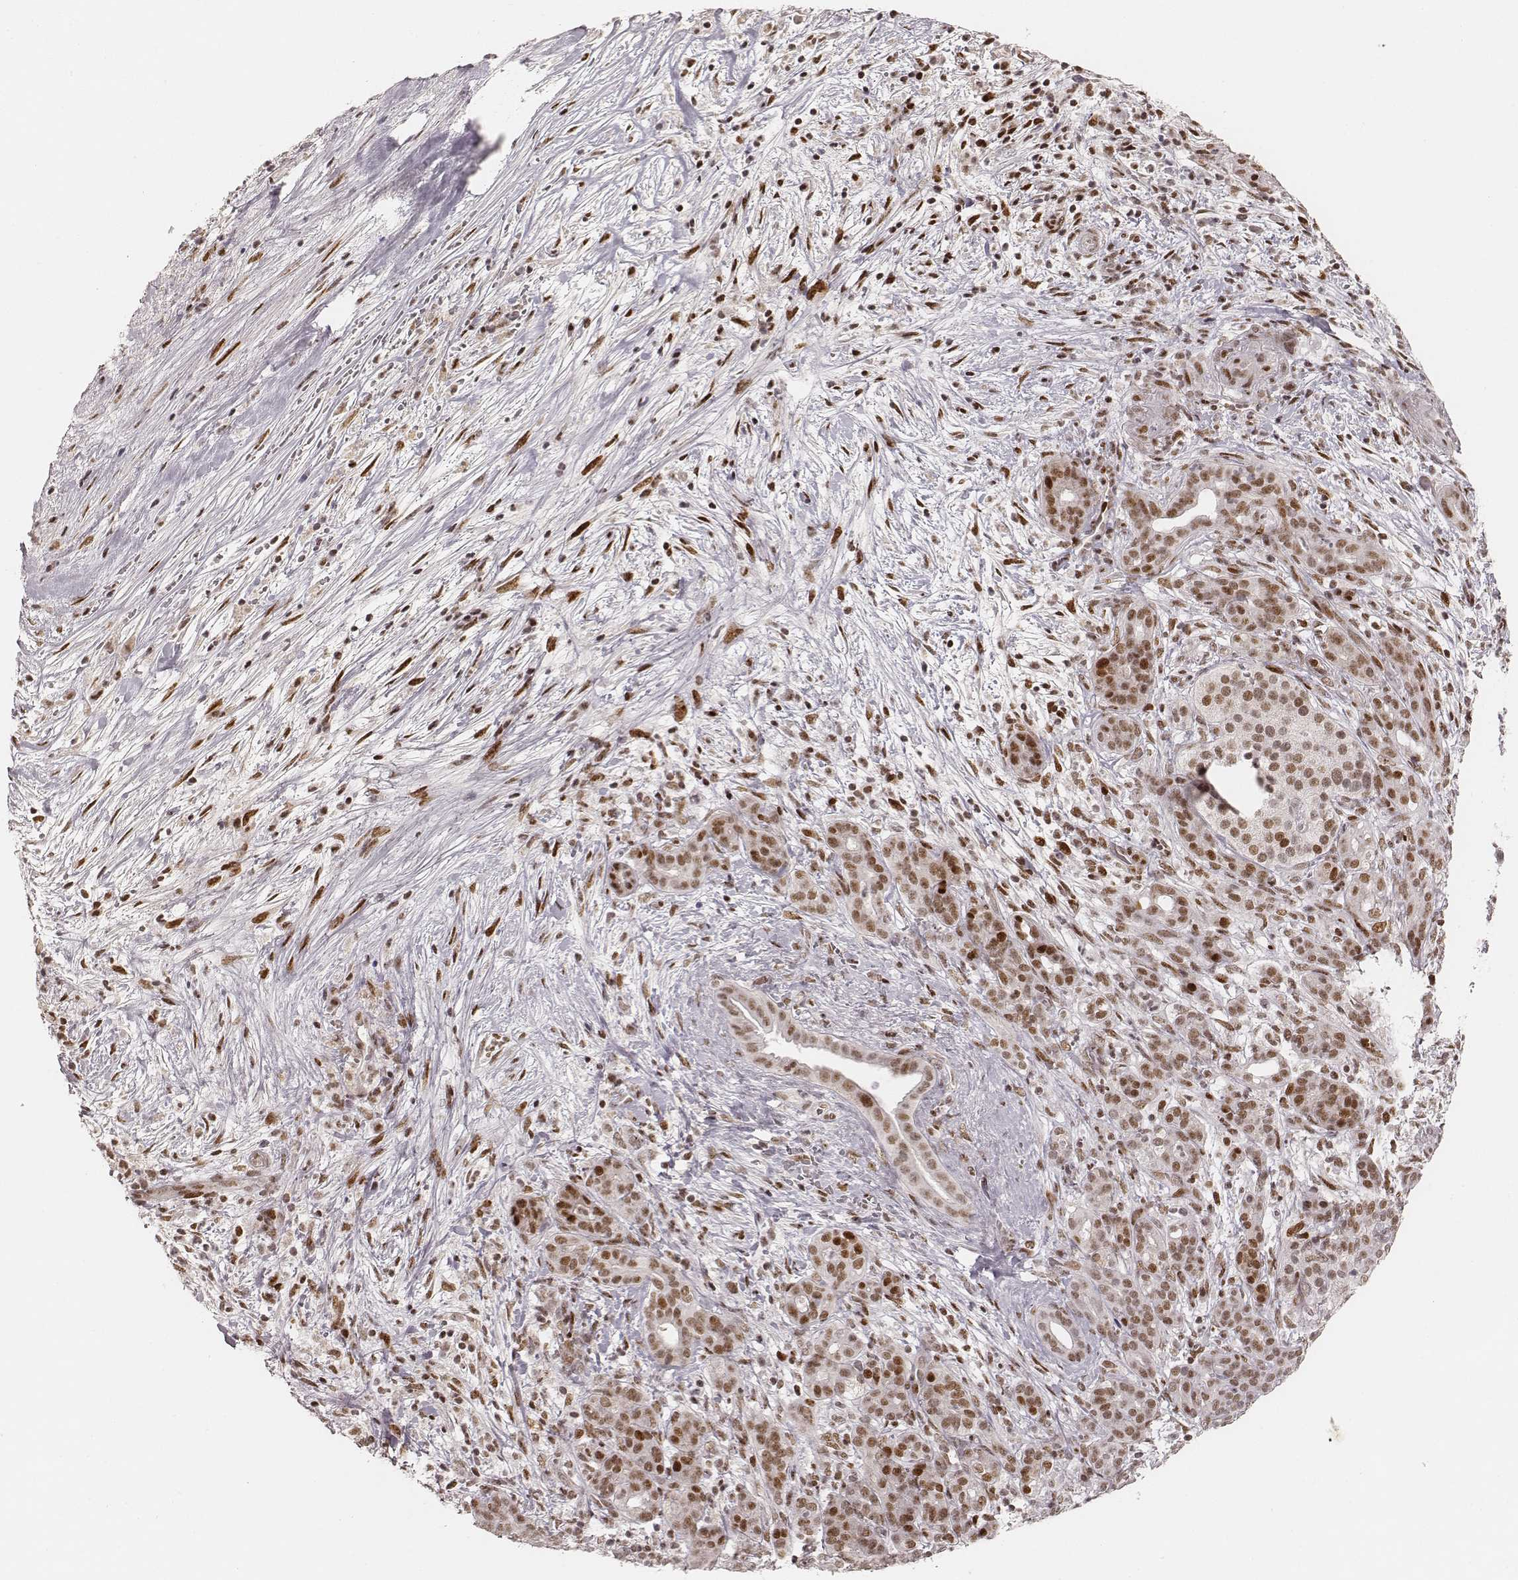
{"staining": {"intensity": "moderate", "quantity": ">75%", "location": "nuclear"}, "tissue": "pancreatic cancer", "cell_type": "Tumor cells", "image_type": "cancer", "snomed": [{"axis": "morphology", "description": "Adenocarcinoma, NOS"}, {"axis": "topography", "description": "Pancreas"}], "caption": "Pancreatic adenocarcinoma stained for a protein (brown) demonstrates moderate nuclear positive staining in approximately >75% of tumor cells.", "gene": "HNRNPC", "patient": {"sex": "male", "age": 44}}